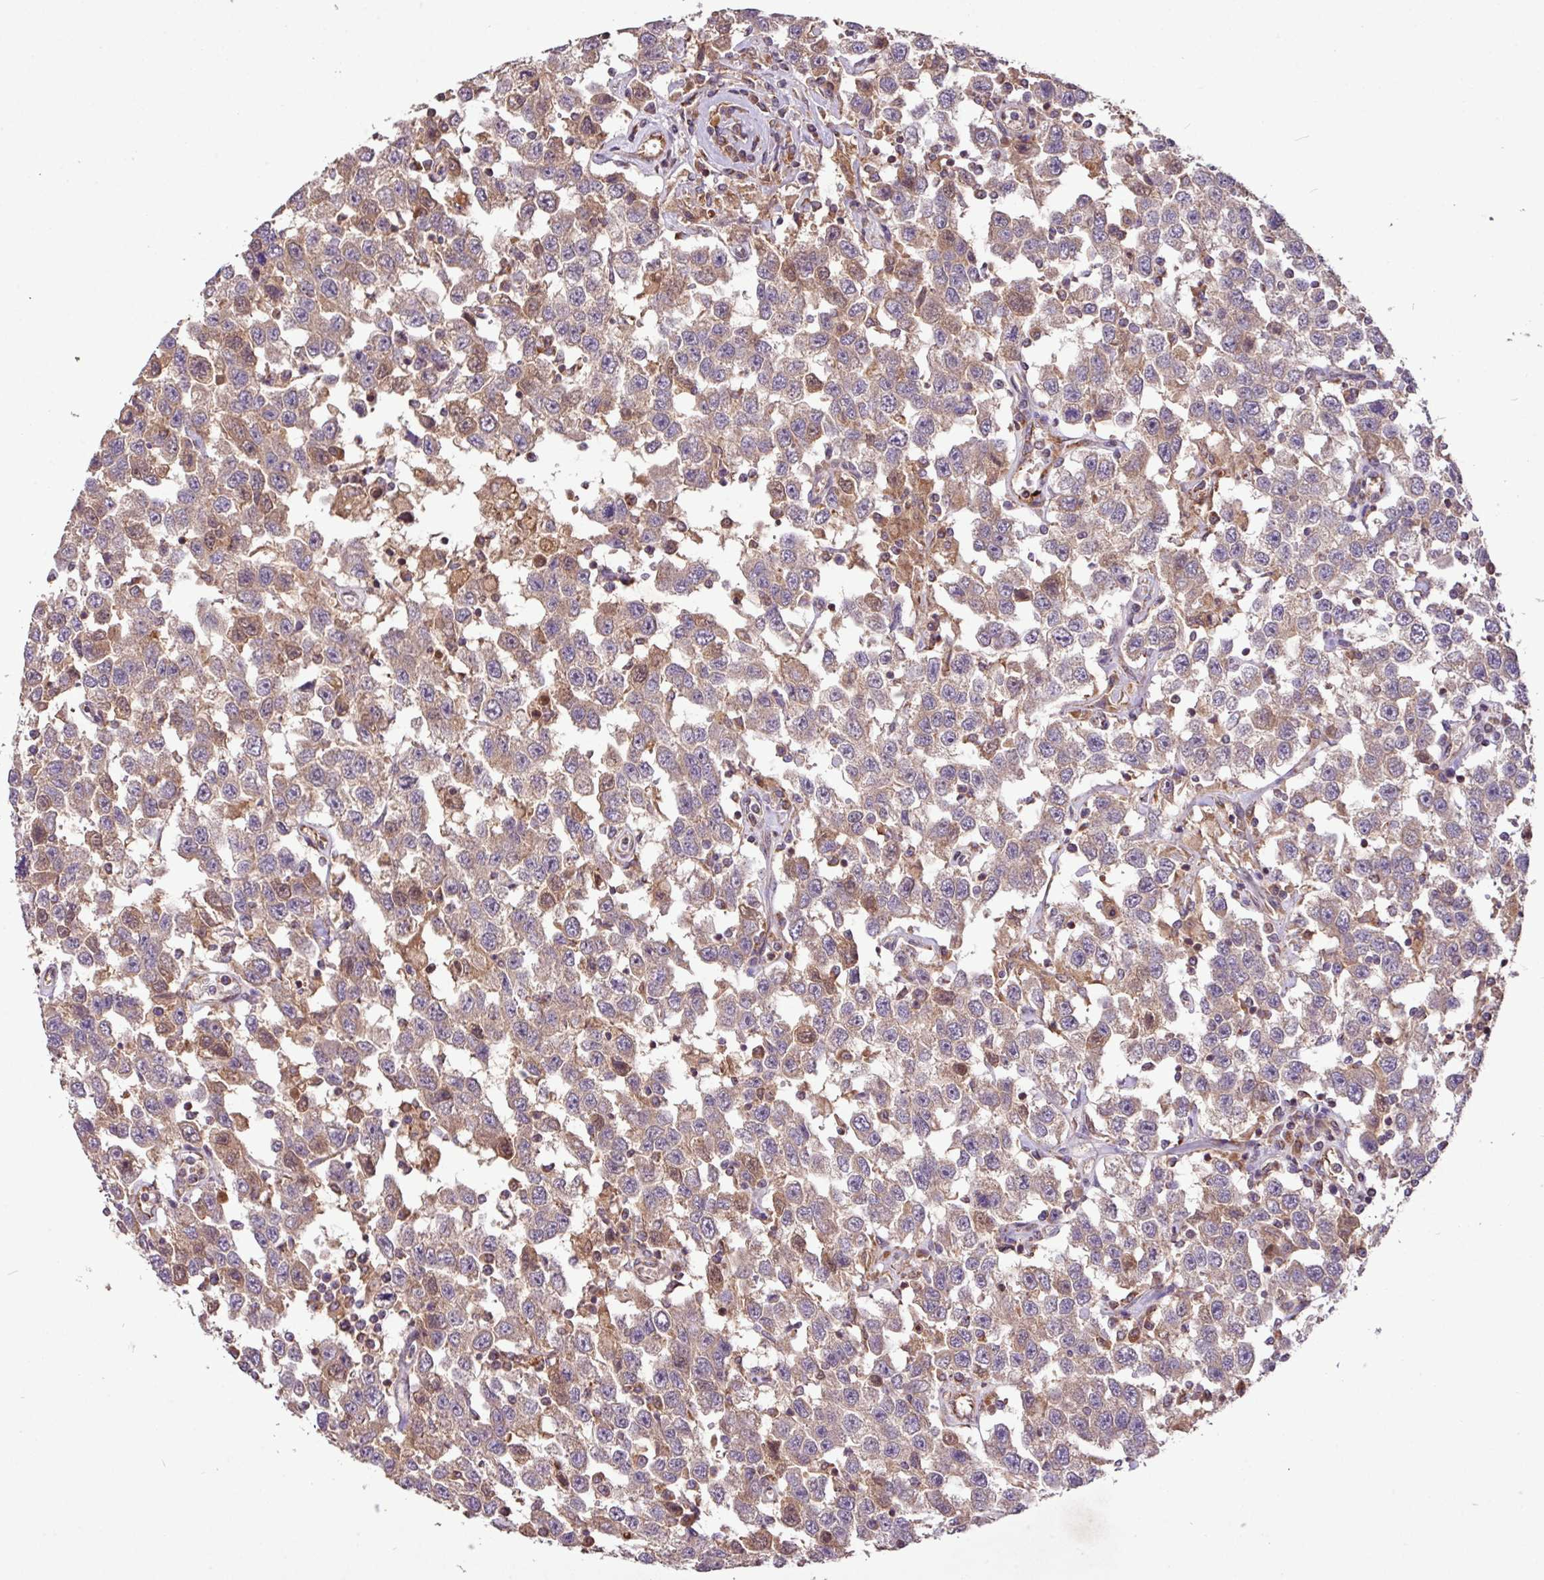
{"staining": {"intensity": "moderate", "quantity": "25%-75%", "location": "cytoplasmic/membranous"}, "tissue": "testis cancer", "cell_type": "Tumor cells", "image_type": "cancer", "snomed": [{"axis": "morphology", "description": "Seminoma, NOS"}, {"axis": "topography", "description": "Testis"}], "caption": "Moderate cytoplasmic/membranous protein expression is identified in approximately 25%-75% of tumor cells in seminoma (testis).", "gene": "YPEL3", "patient": {"sex": "male", "age": 41}}